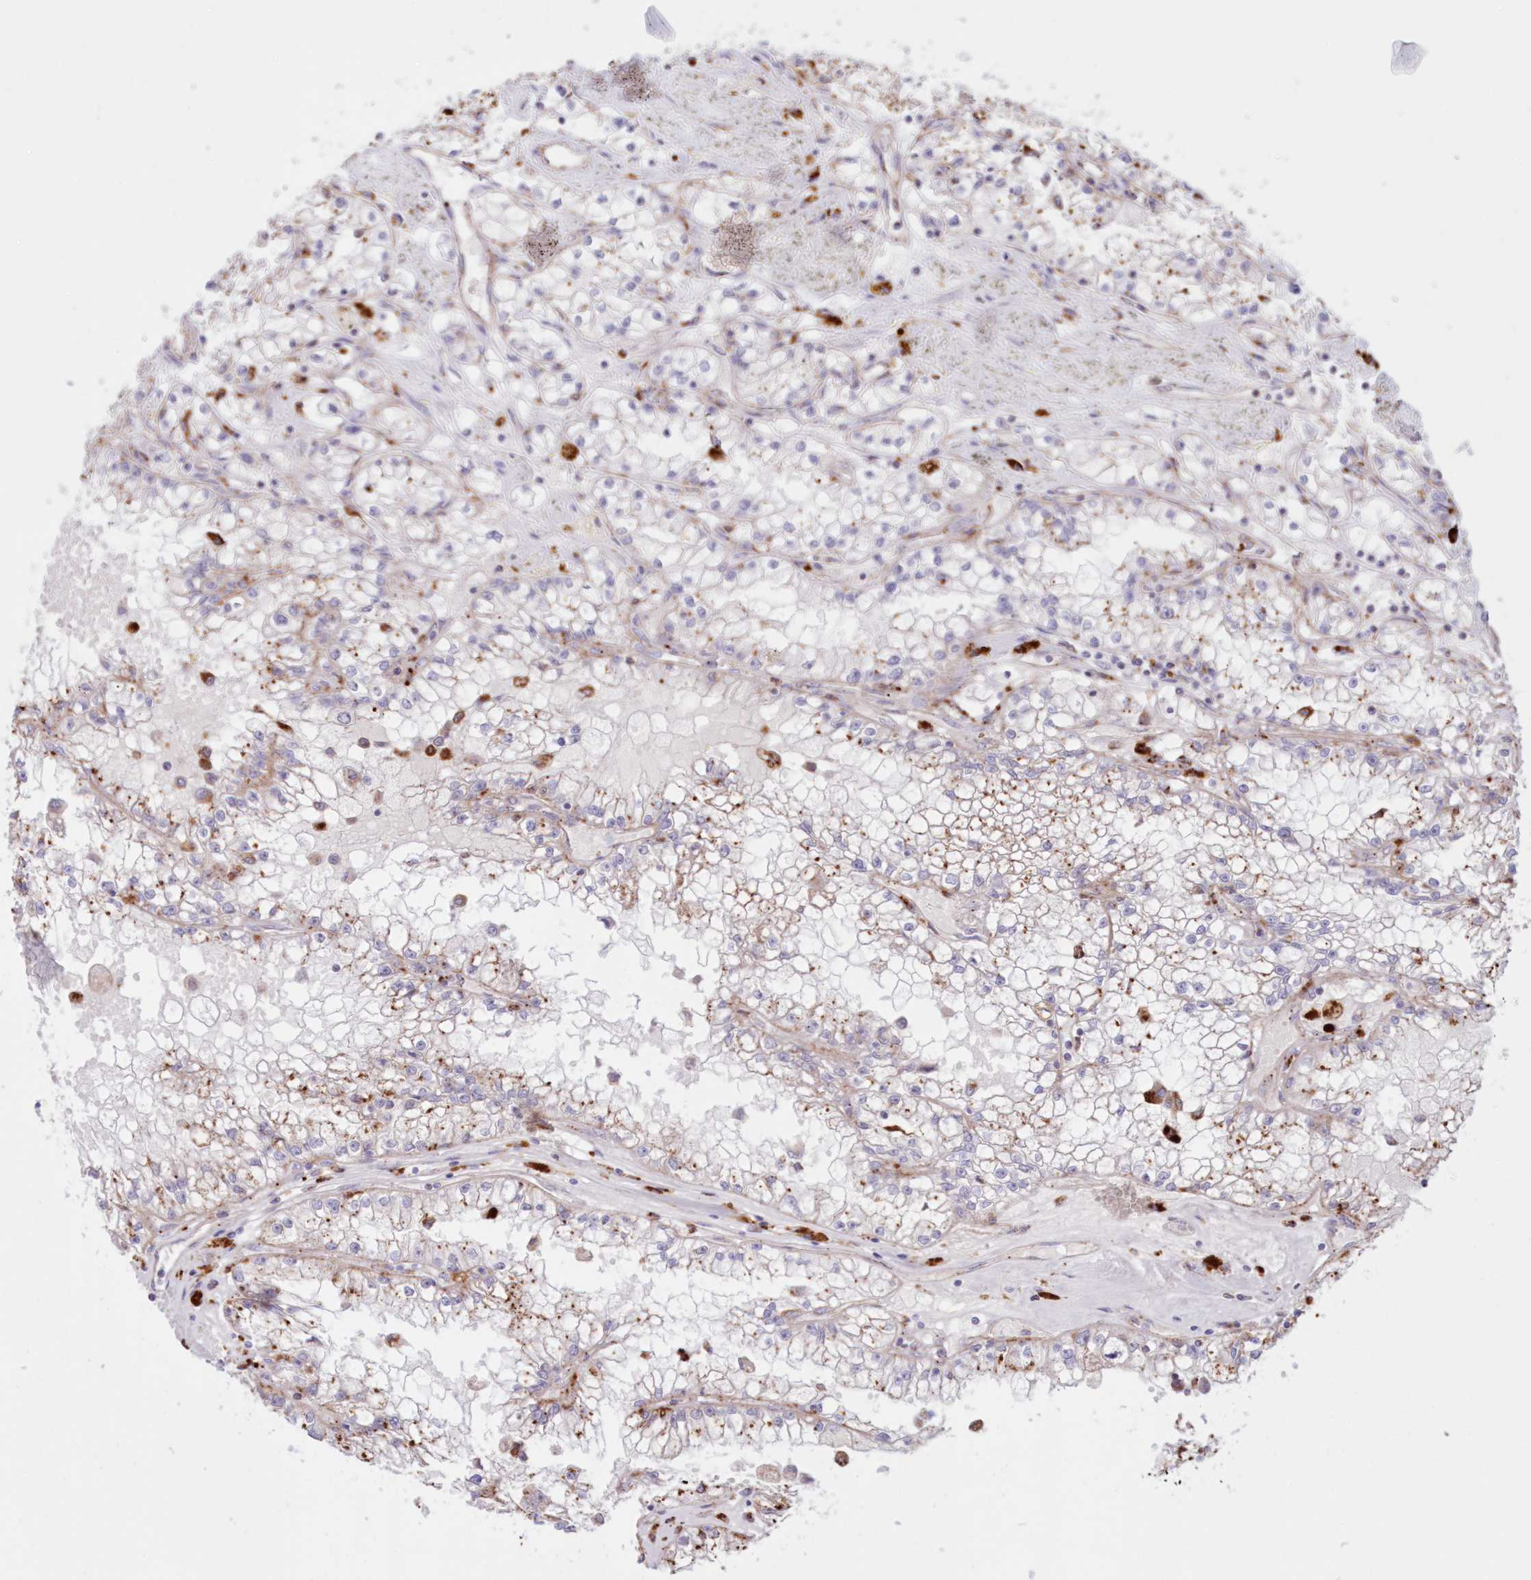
{"staining": {"intensity": "moderate", "quantity": "25%-75%", "location": "cytoplasmic/membranous"}, "tissue": "renal cancer", "cell_type": "Tumor cells", "image_type": "cancer", "snomed": [{"axis": "morphology", "description": "Adenocarcinoma, NOS"}, {"axis": "topography", "description": "Kidney"}], "caption": "An image of human renal cancer (adenocarcinoma) stained for a protein exhibits moderate cytoplasmic/membranous brown staining in tumor cells.", "gene": "TPP1", "patient": {"sex": "male", "age": 56}}